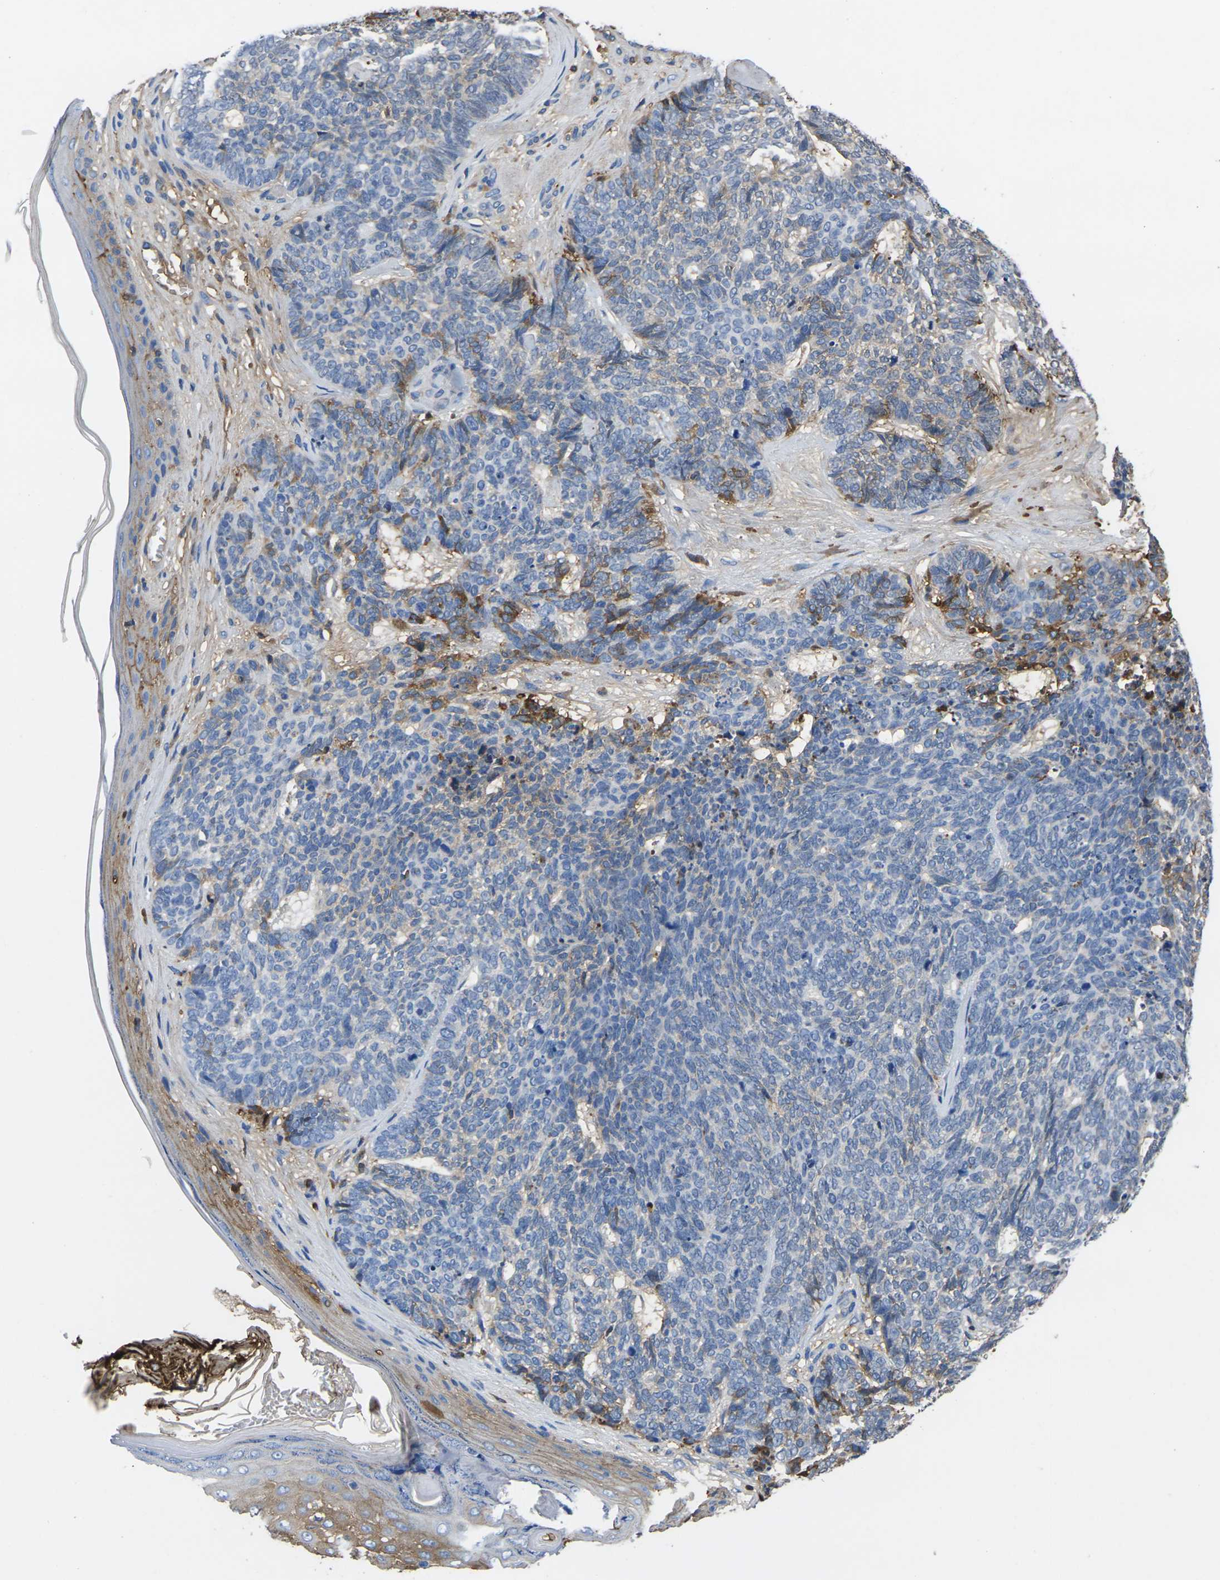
{"staining": {"intensity": "moderate", "quantity": "<25%", "location": "cytoplasmic/membranous"}, "tissue": "skin cancer", "cell_type": "Tumor cells", "image_type": "cancer", "snomed": [{"axis": "morphology", "description": "Basal cell carcinoma"}, {"axis": "topography", "description": "Skin"}], "caption": "A micrograph showing moderate cytoplasmic/membranous expression in about <25% of tumor cells in basal cell carcinoma (skin), as visualized by brown immunohistochemical staining.", "gene": "GREM2", "patient": {"sex": "female", "age": 84}}